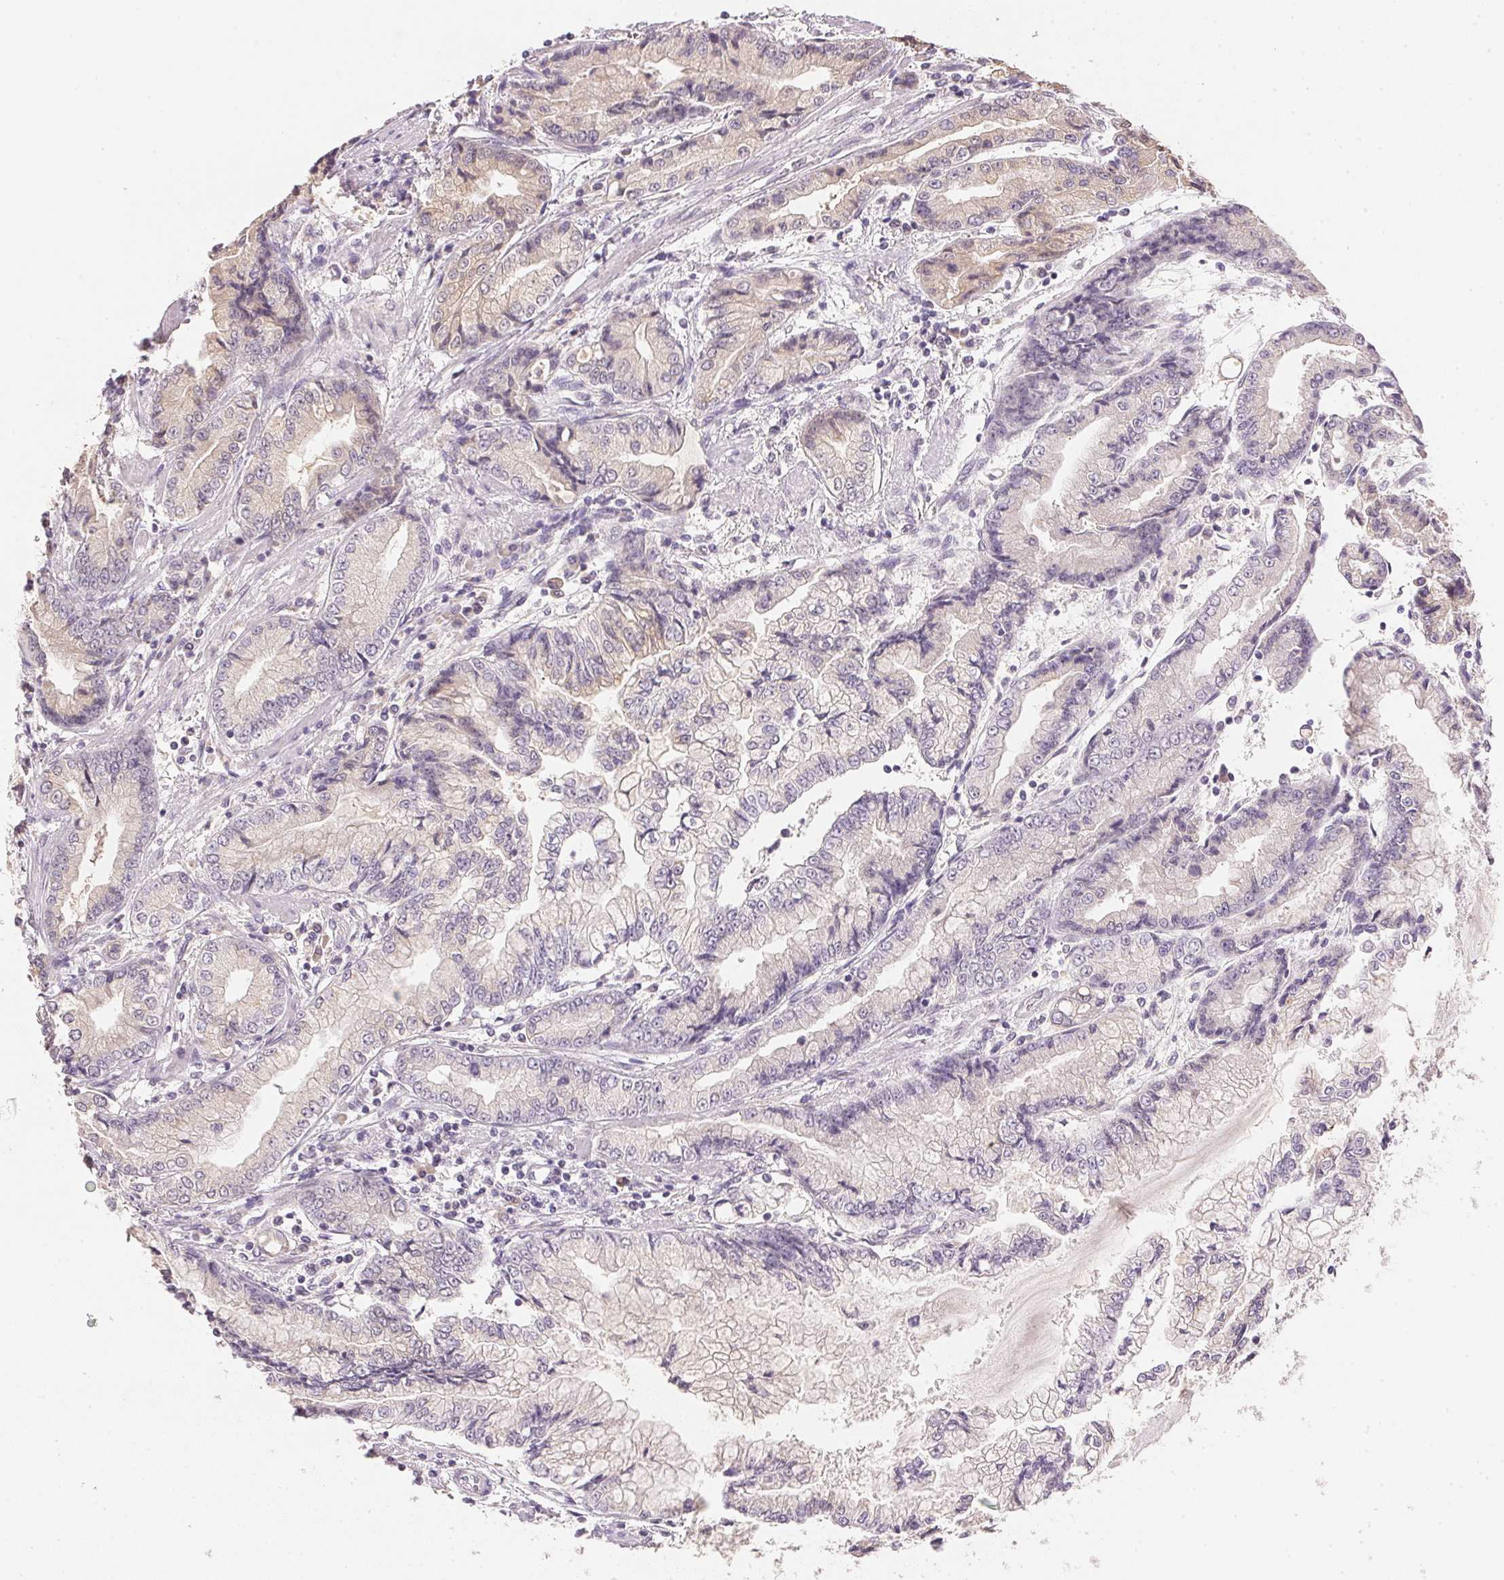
{"staining": {"intensity": "weak", "quantity": "<25%", "location": "cytoplasmic/membranous"}, "tissue": "stomach cancer", "cell_type": "Tumor cells", "image_type": "cancer", "snomed": [{"axis": "morphology", "description": "Adenocarcinoma, NOS"}, {"axis": "topography", "description": "Stomach, upper"}], "caption": "This is an immunohistochemistry image of human stomach cancer. There is no positivity in tumor cells.", "gene": "DHCR24", "patient": {"sex": "female", "age": 74}}